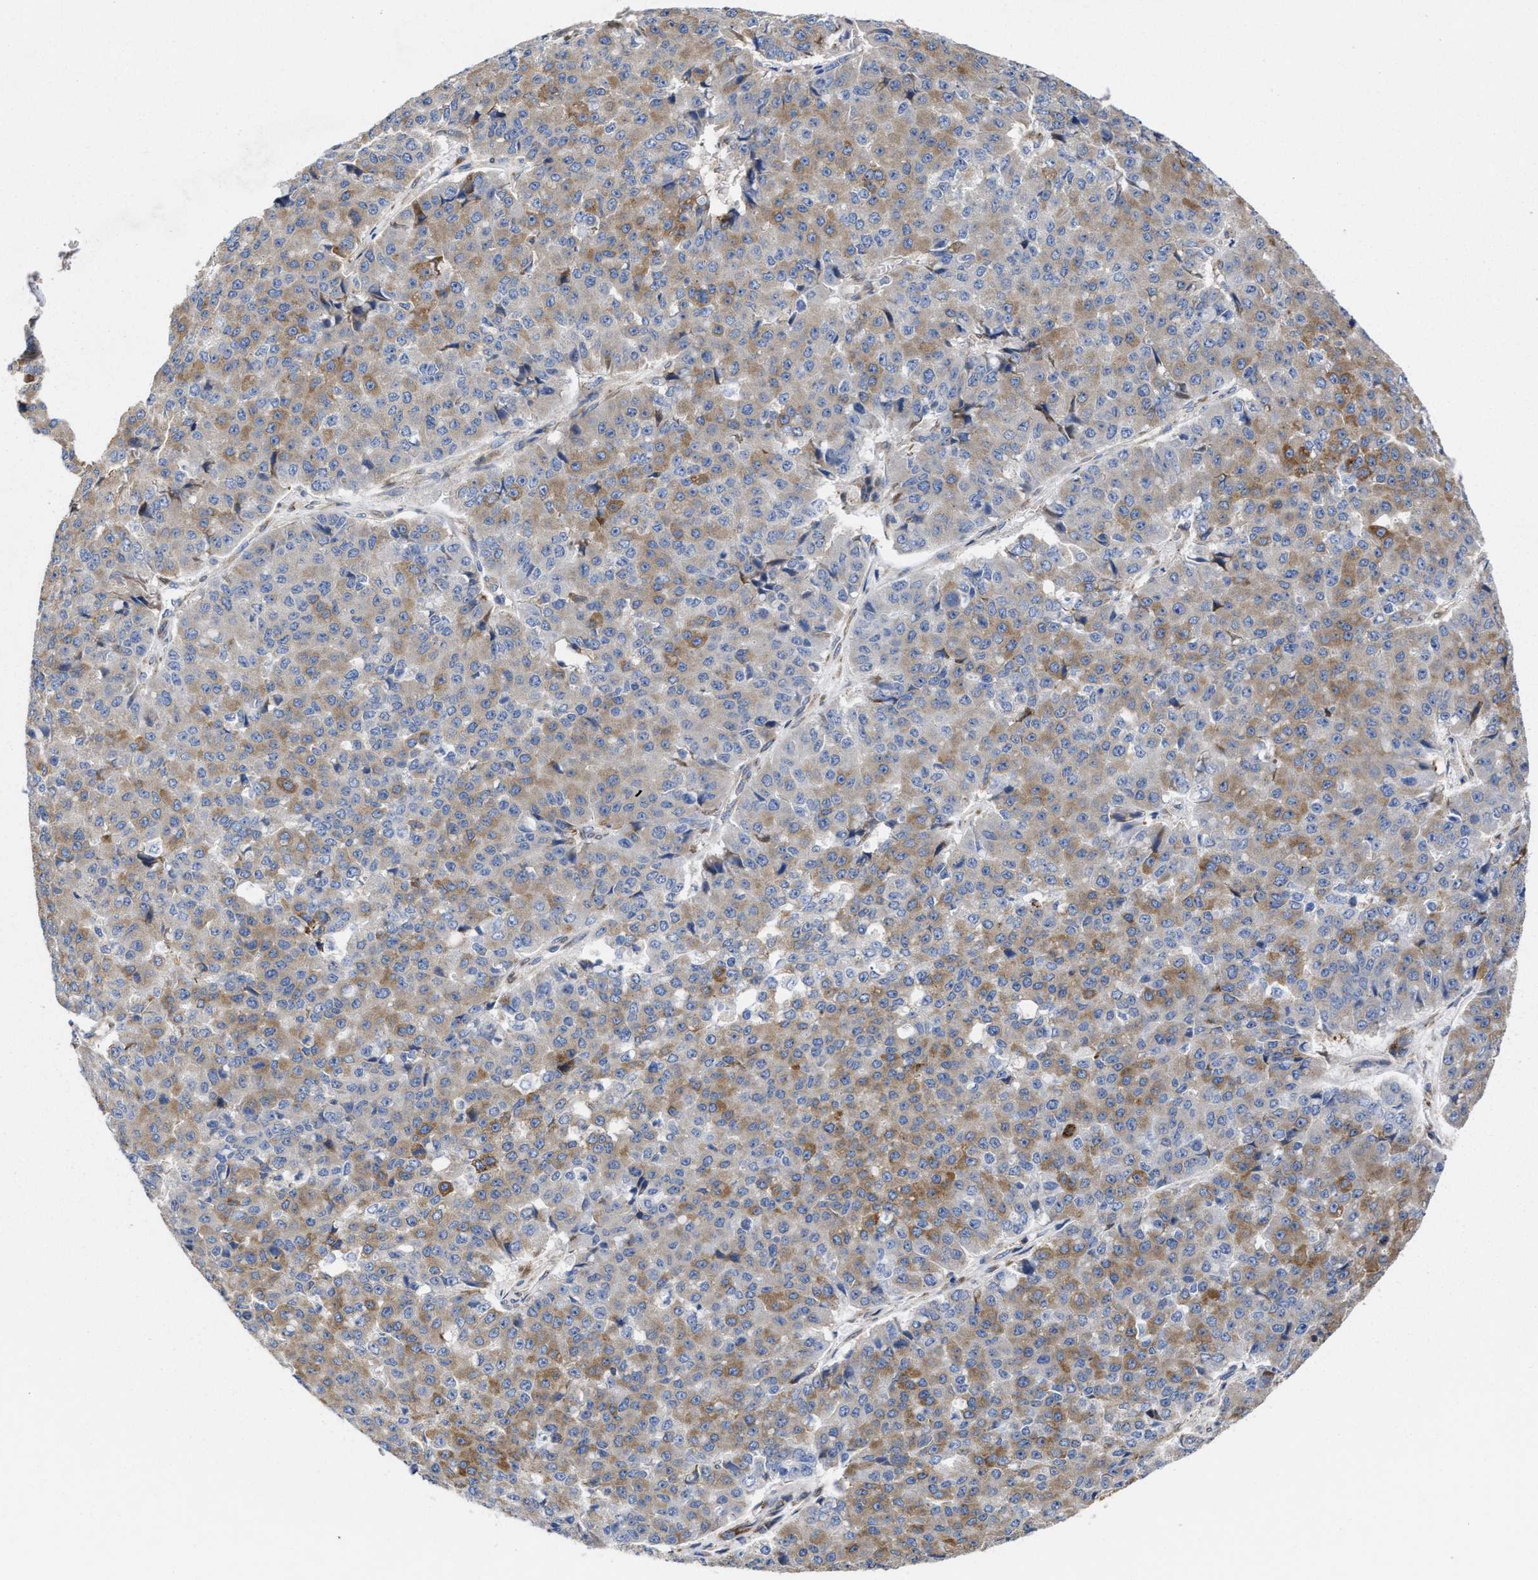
{"staining": {"intensity": "moderate", "quantity": "25%-75%", "location": "cytoplasmic/membranous"}, "tissue": "pancreatic cancer", "cell_type": "Tumor cells", "image_type": "cancer", "snomed": [{"axis": "morphology", "description": "Adenocarcinoma, NOS"}, {"axis": "topography", "description": "Pancreas"}], "caption": "Immunohistochemical staining of adenocarcinoma (pancreatic) reveals medium levels of moderate cytoplasmic/membranous expression in about 25%-75% of tumor cells. (DAB = brown stain, brightfield microscopy at high magnification).", "gene": "PPP1R15A", "patient": {"sex": "male", "age": 50}}